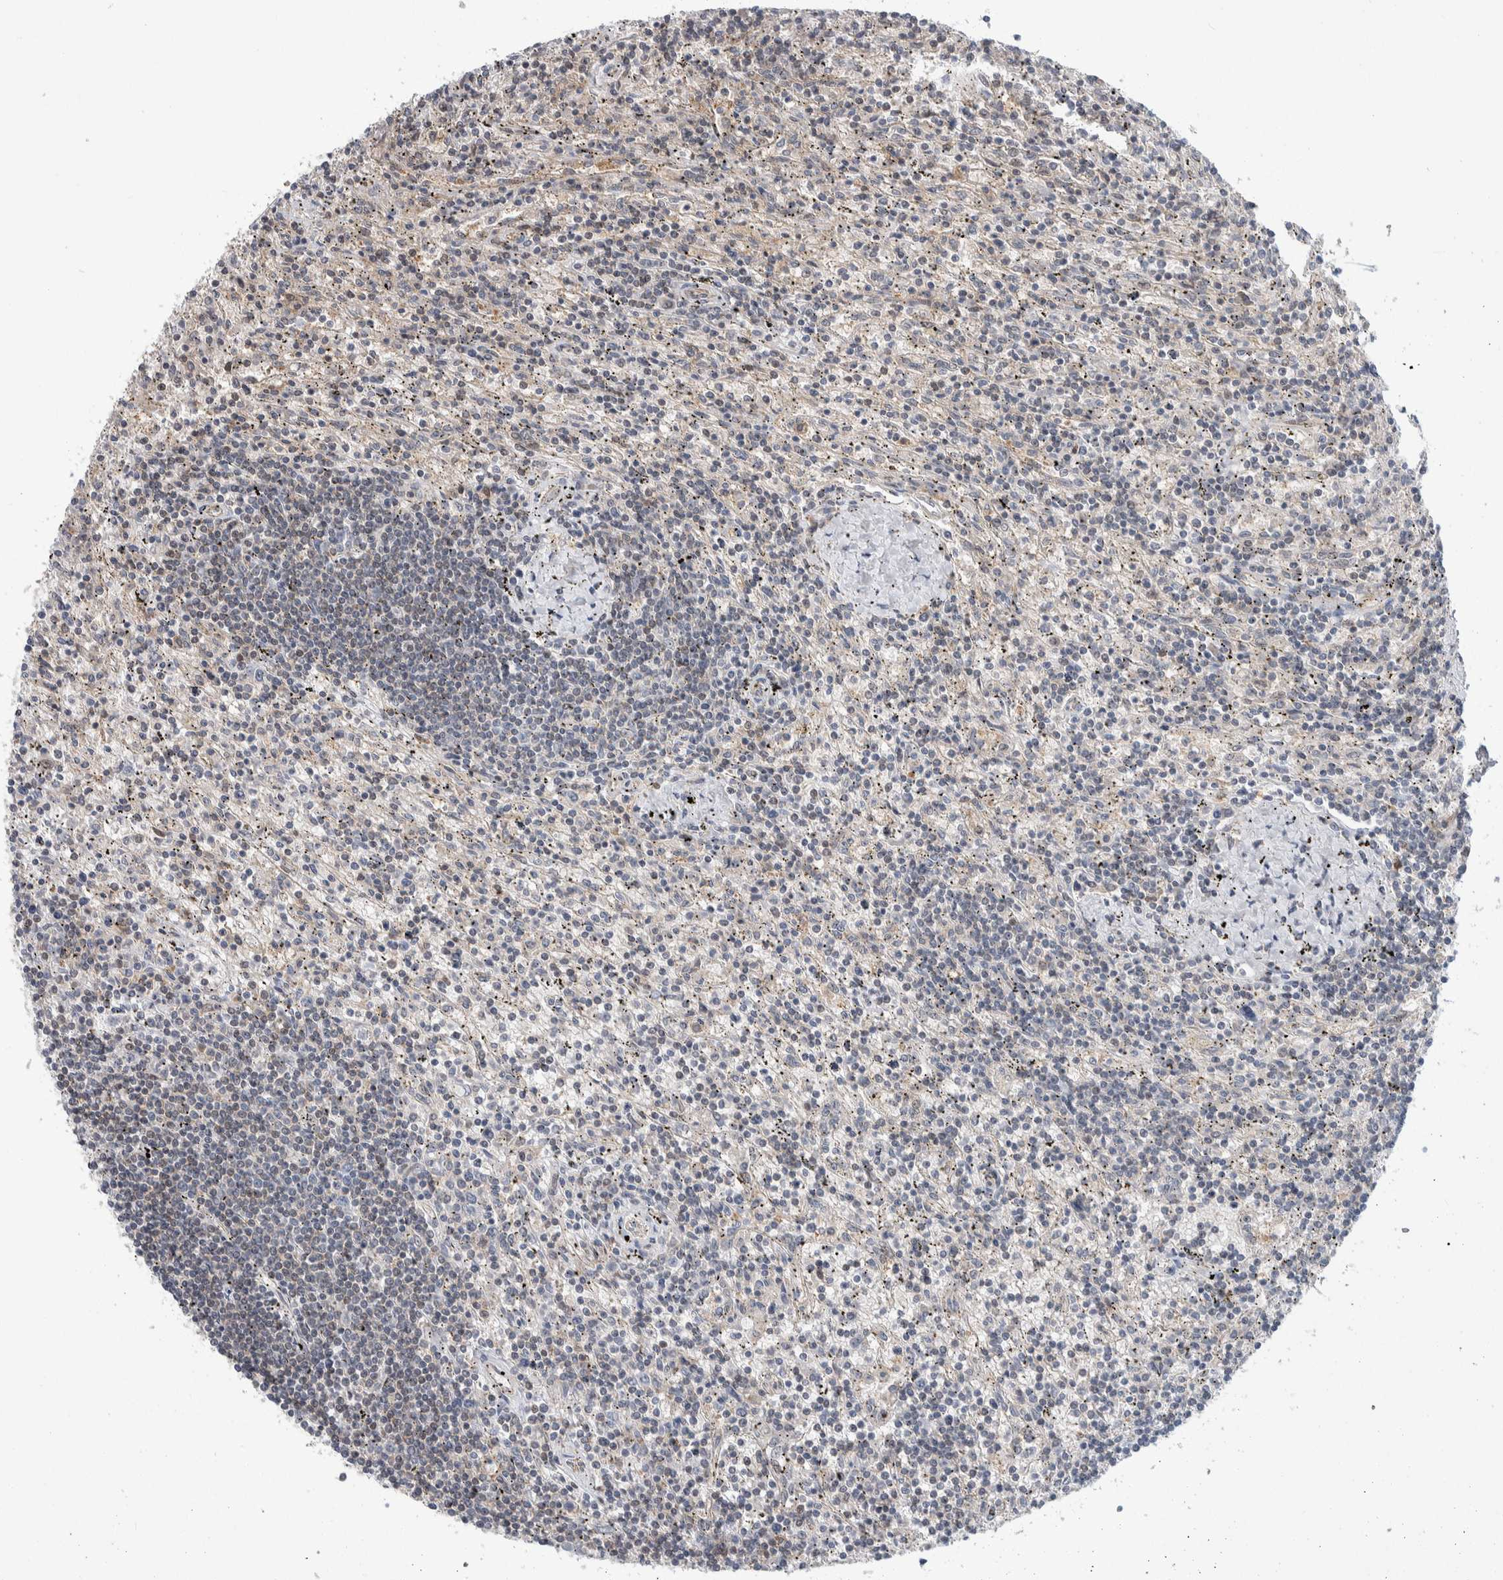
{"staining": {"intensity": "negative", "quantity": "none", "location": "none"}, "tissue": "lymphoma", "cell_type": "Tumor cells", "image_type": "cancer", "snomed": [{"axis": "morphology", "description": "Malignant lymphoma, non-Hodgkin's type, Low grade"}, {"axis": "topography", "description": "Spleen"}], "caption": "A high-resolution image shows immunohistochemistry (IHC) staining of malignant lymphoma, non-Hodgkin's type (low-grade), which shows no significant positivity in tumor cells. (Stains: DAB IHC with hematoxylin counter stain, Microscopy: brightfield microscopy at high magnification).", "gene": "PTPA", "patient": {"sex": "male", "age": 76}}